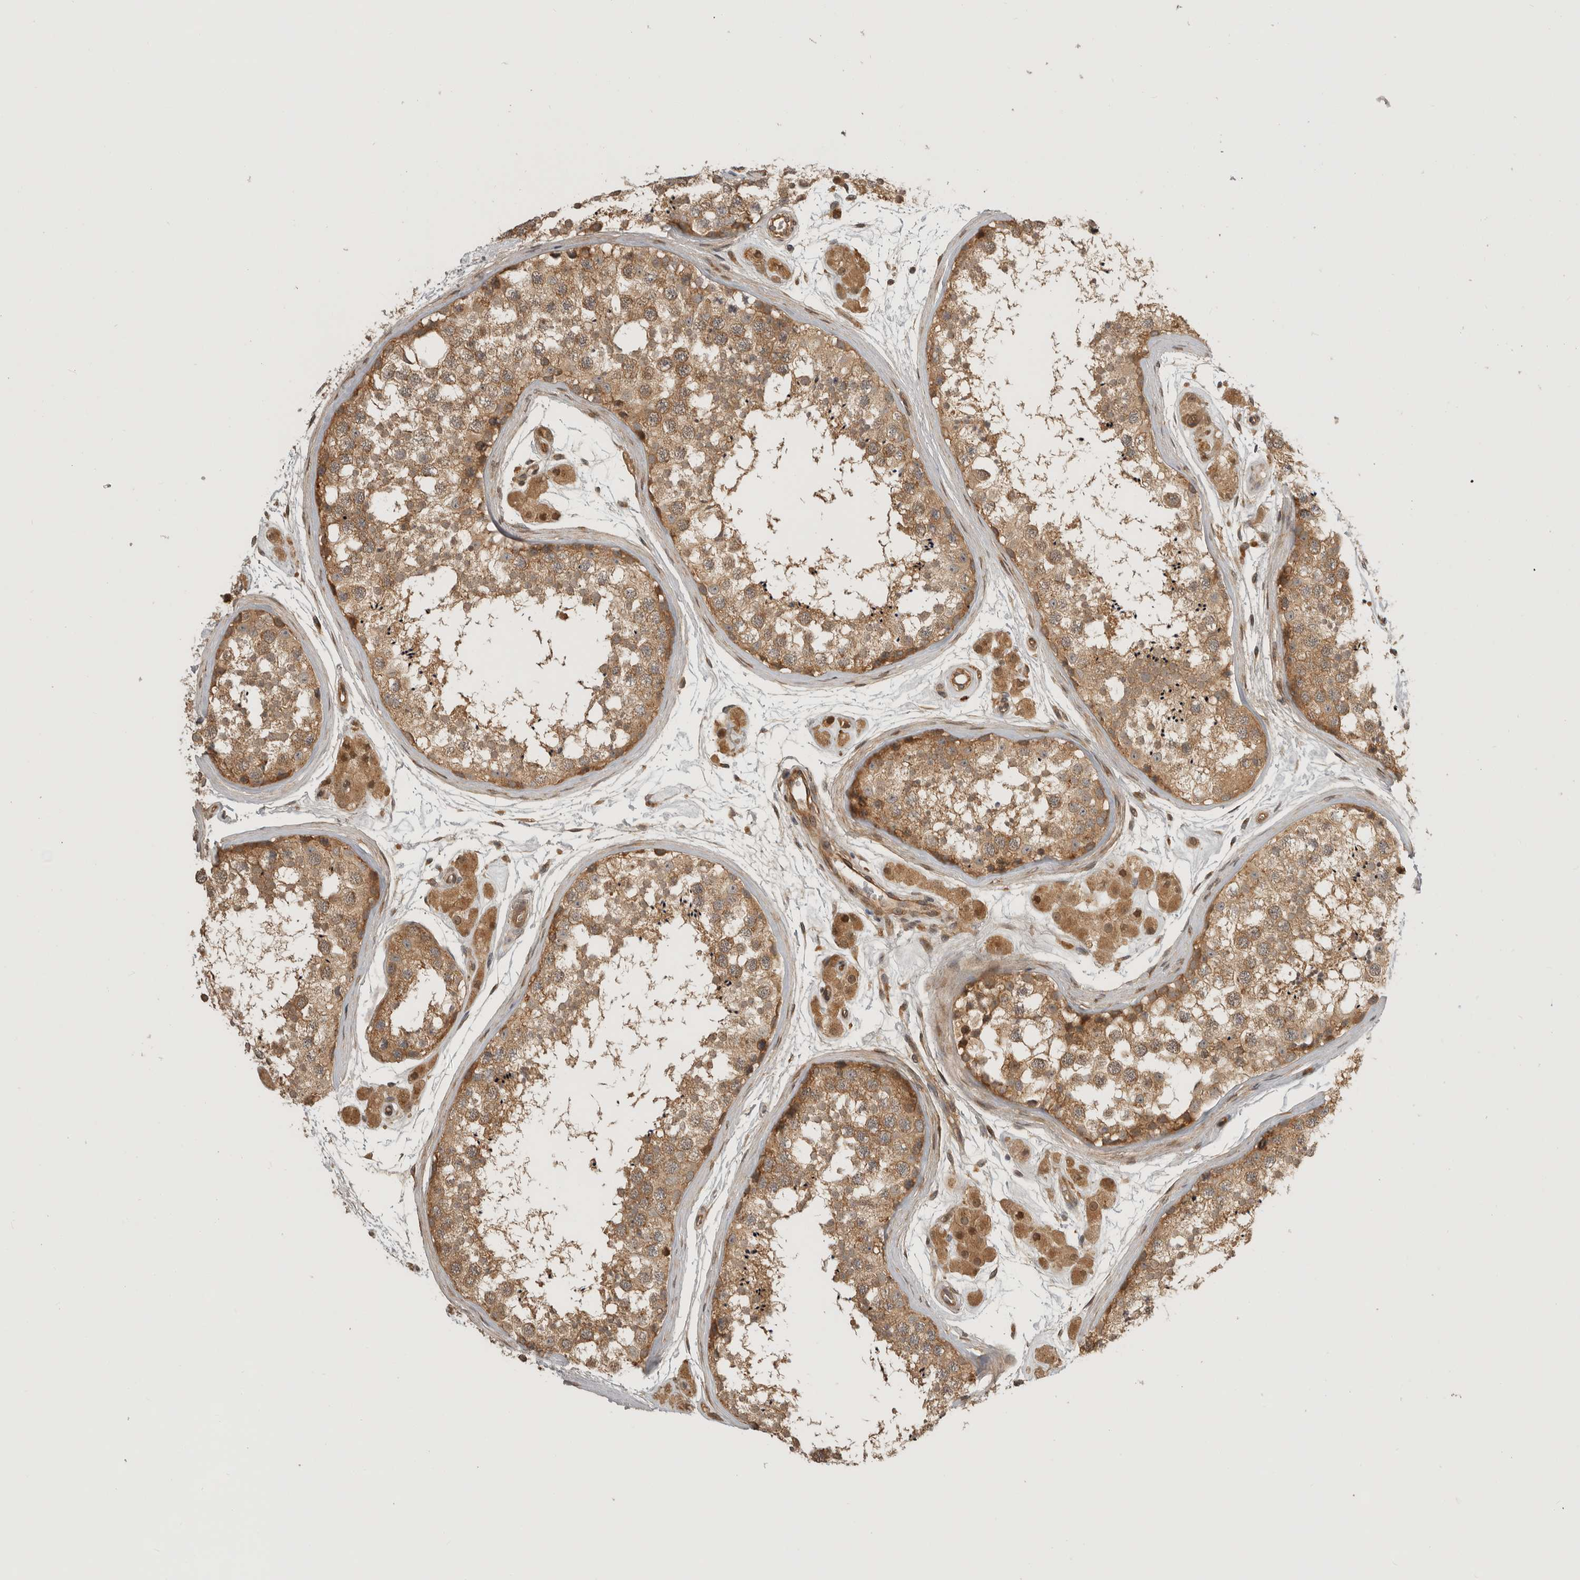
{"staining": {"intensity": "moderate", "quantity": ">75%", "location": "cytoplasmic/membranous"}, "tissue": "testis", "cell_type": "Cells in seminiferous ducts", "image_type": "normal", "snomed": [{"axis": "morphology", "description": "Normal tissue, NOS"}, {"axis": "topography", "description": "Testis"}], "caption": "This histopathology image displays normal testis stained with IHC to label a protein in brown. The cytoplasmic/membranous of cells in seminiferous ducts show moderate positivity for the protein. Nuclei are counter-stained blue.", "gene": "CUEDC1", "patient": {"sex": "male", "age": 56}}